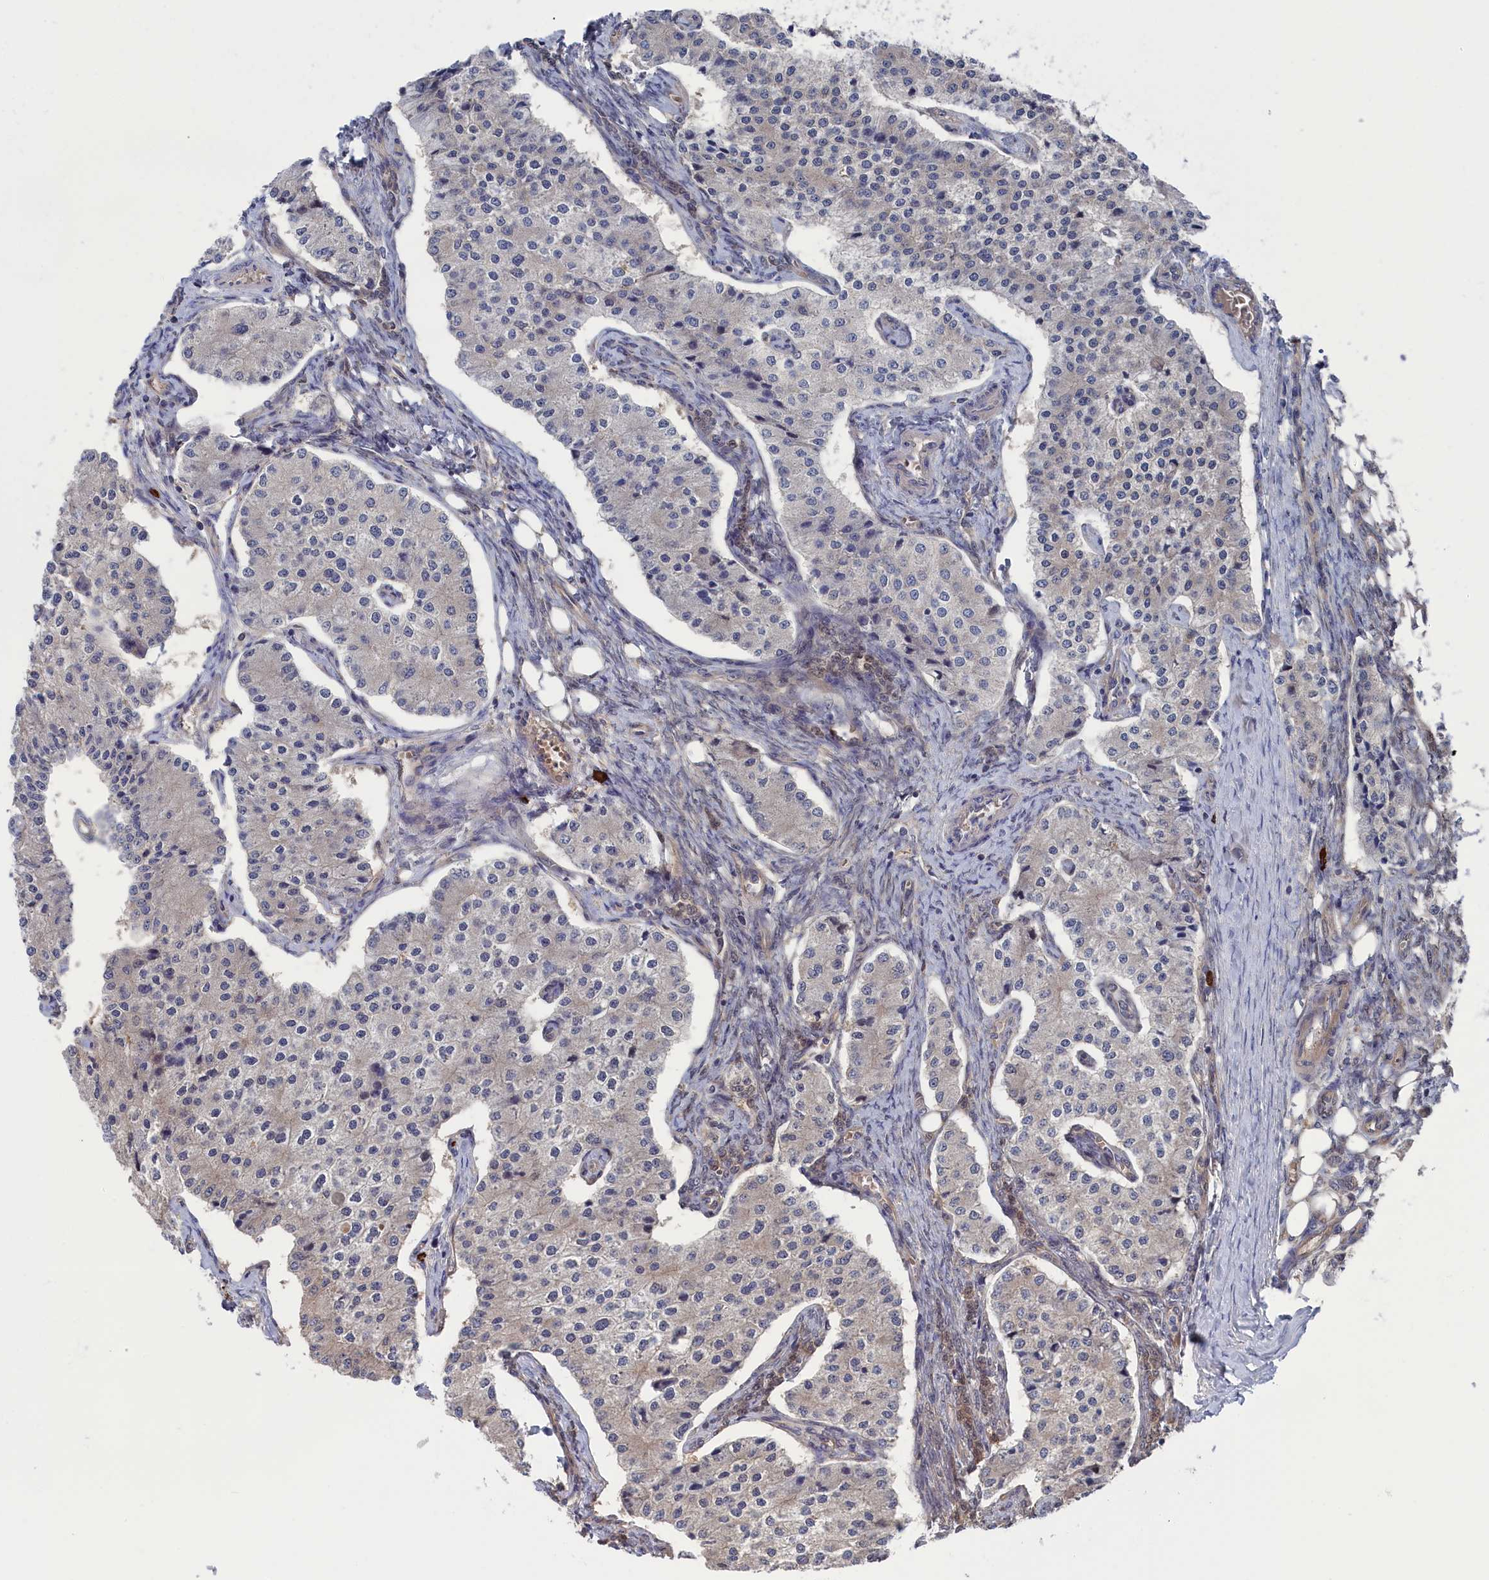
{"staining": {"intensity": "weak", "quantity": "<25%", "location": "cytoplasmic/membranous"}, "tissue": "carcinoid", "cell_type": "Tumor cells", "image_type": "cancer", "snomed": [{"axis": "morphology", "description": "Carcinoid, malignant, NOS"}, {"axis": "topography", "description": "Colon"}], "caption": "An image of human carcinoid is negative for staining in tumor cells.", "gene": "NUTF2", "patient": {"sex": "female", "age": 52}}